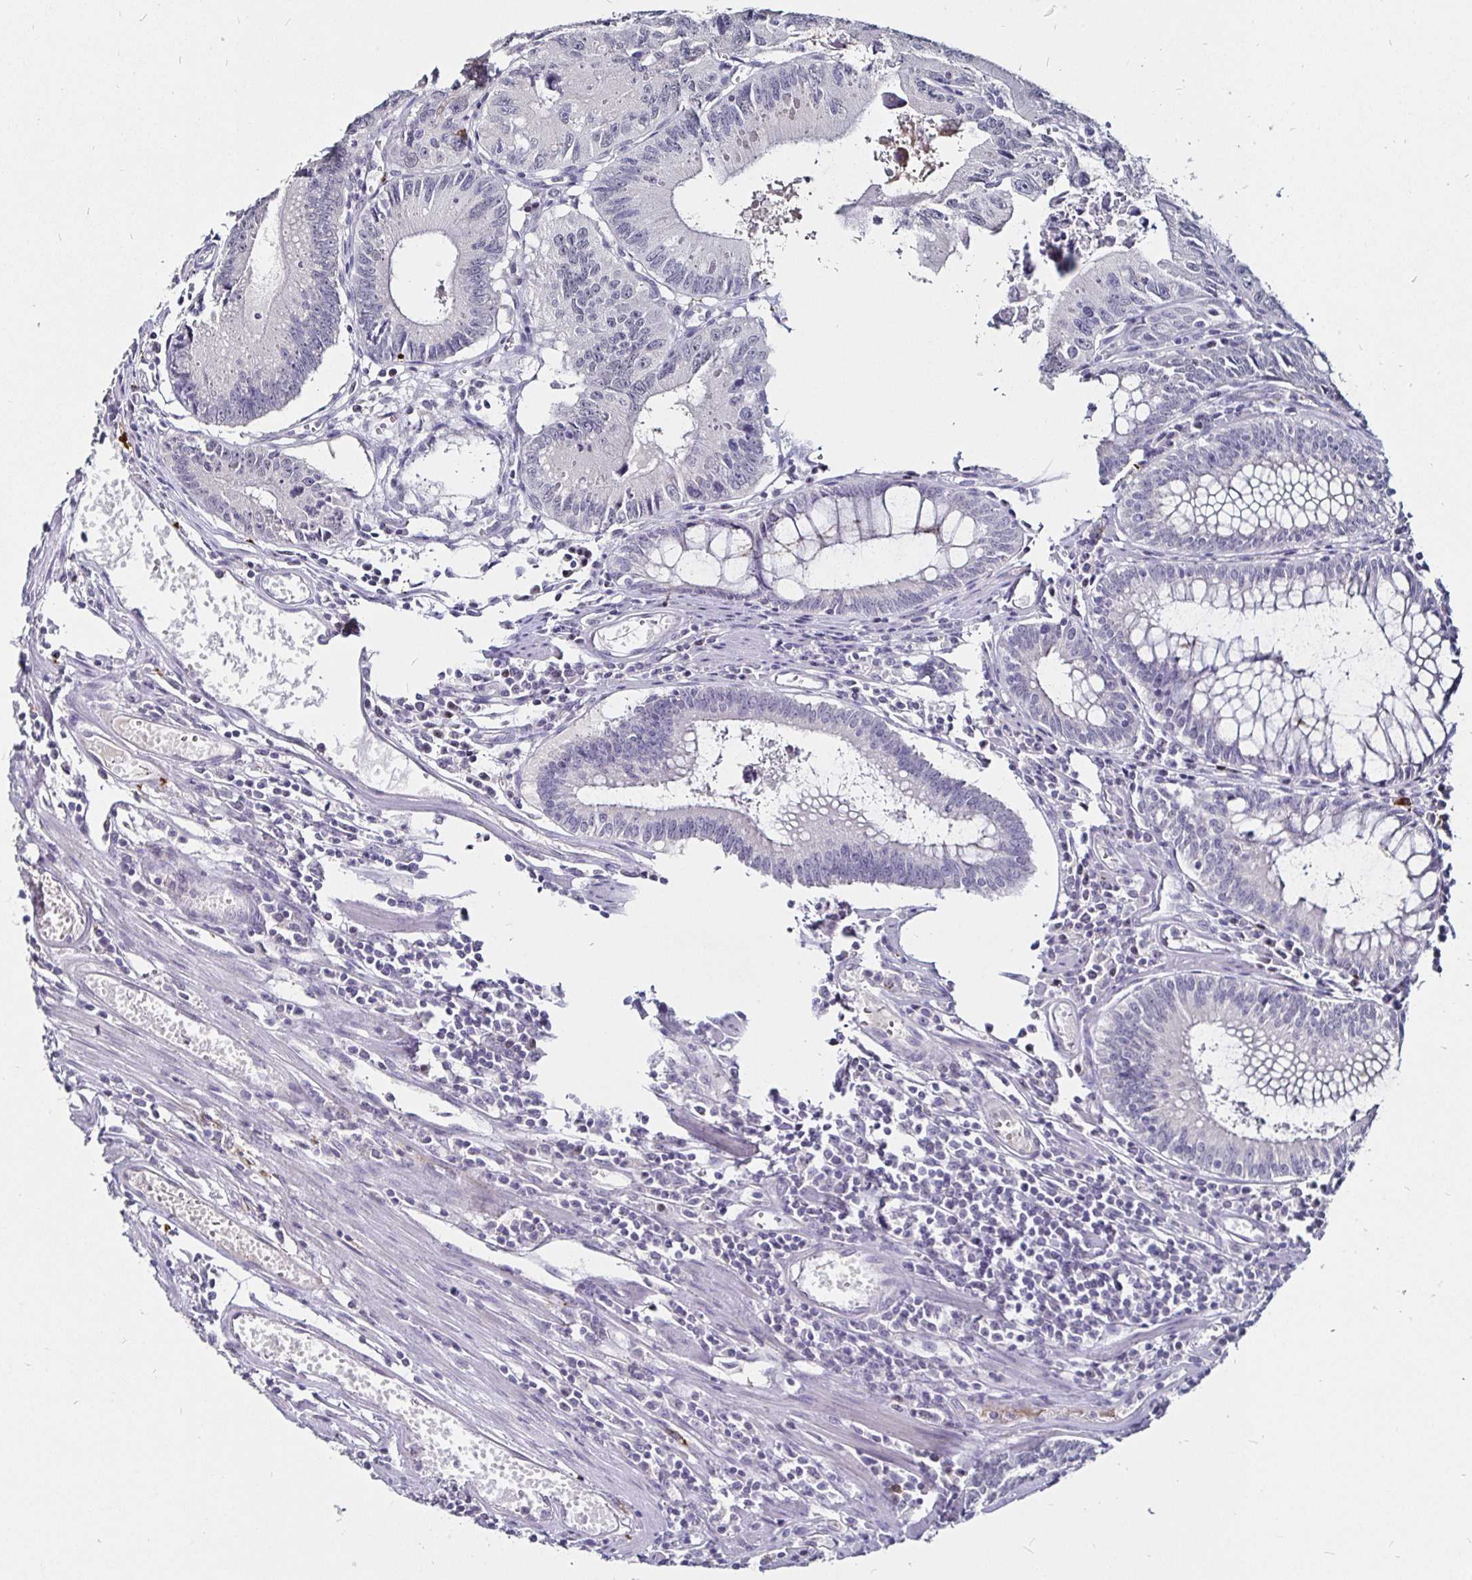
{"staining": {"intensity": "negative", "quantity": "none", "location": "none"}, "tissue": "colorectal cancer", "cell_type": "Tumor cells", "image_type": "cancer", "snomed": [{"axis": "morphology", "description": "Adenocarcinoma, NOS"}, {"axis": "topography", "description": "Rectum"}], "caption": "Human adenocarcinoma (colorectal) stained for a protein using immunohistochemistry (IHC) demonstrates no staining in tumor cells.", "gene": "FAIM2", "patient": {"sex": "female", "age": 81}}